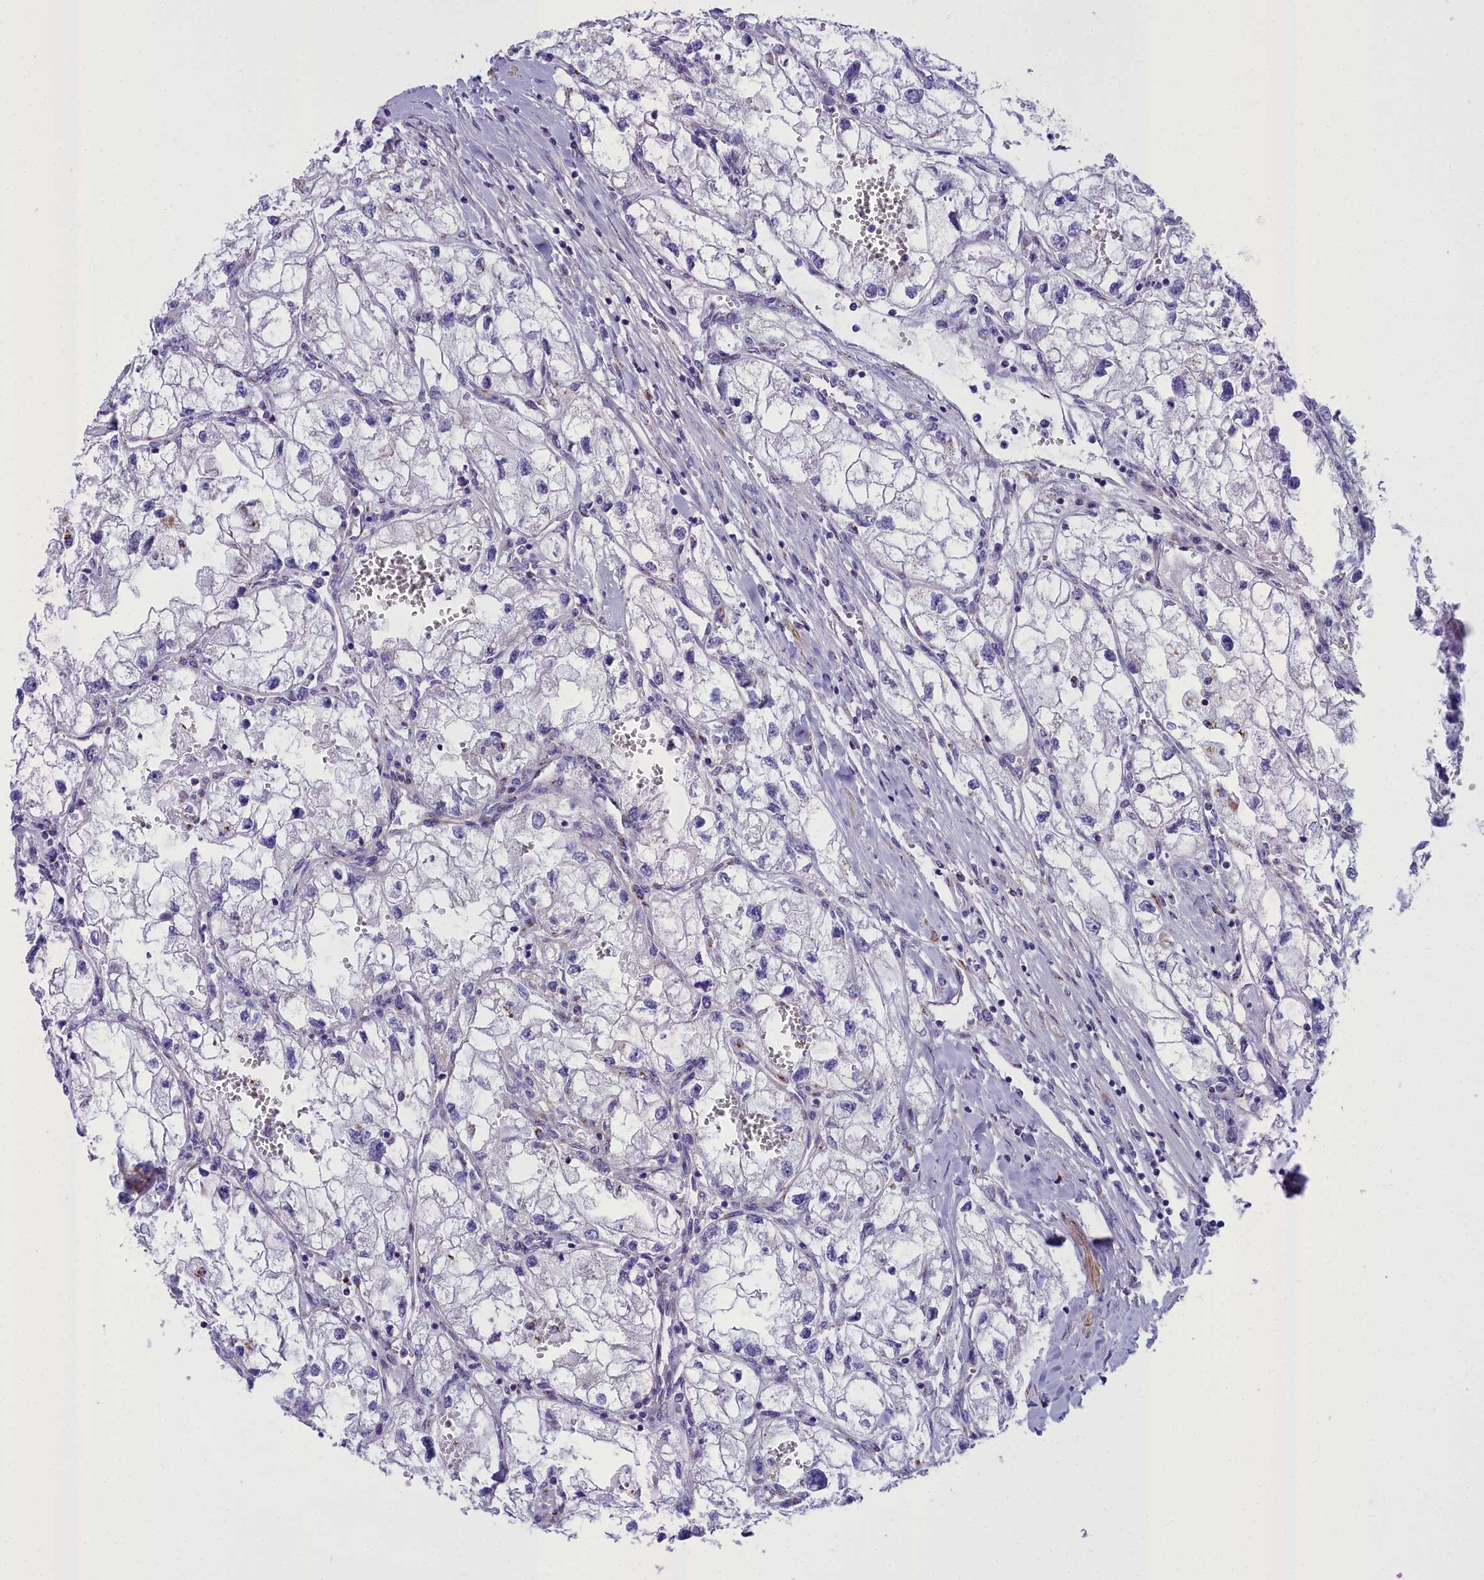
{"staining": {"intensity": "negative", "quantity": "none", "location": "none"}, "tissue": "renal cancer", "cell_type": "Tumor cells", "image_type": "cancer", "snomed": [{"axis": "morphology", "description": "Adenocarcinoma, NOS"}, {"axis": "topography", "description": "Kidney"}], "caption": "An immunohistochemistry photomicrograph of renal cancer is shown. There is no staining in tumor cells of renal cancer.", "gene": "GFRA1", "patient": {"sex": "female", "age": 70}}